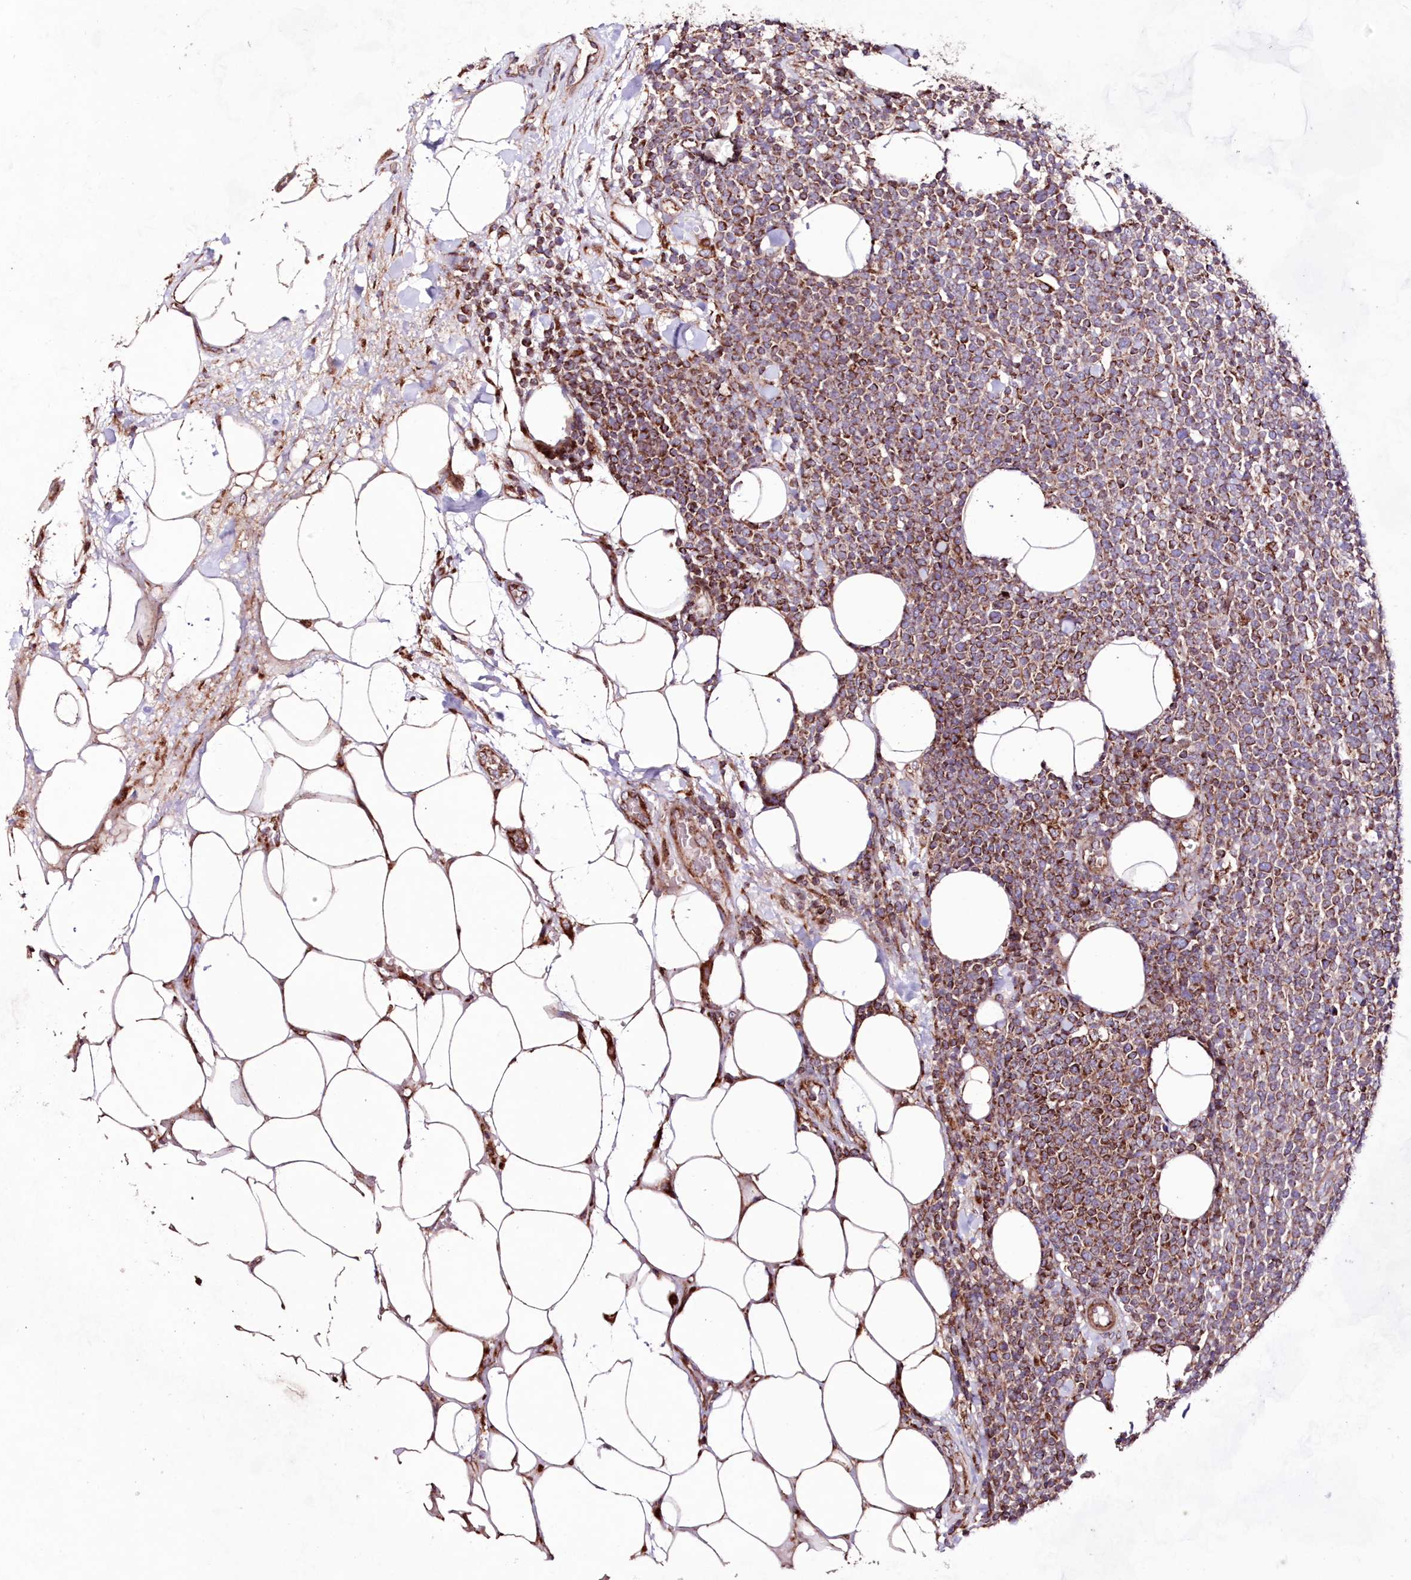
{"staining": {"intensity": "moderate", "quantity": ">75%", "location": "cytoplasmic/membranous"}, "tissue": "lymphoma", "cell_type": "Tumor cells", "image_type": "cancer", "snomed": [{"axis": "morphology", "description": "Malignant lymphoma, non-Hodgkin's type, High grade"}, {"axis": "topography", "description": "Lymph node"}], "caption": "Tumor cells display medium levels of moderate cytoplasmic/membranous staining in about >75% of cells in lymphoma. The staining was performed using DAB to visualize the protein expression in brown, while the nuclei were stained in blue with hematoxylin (Magnification: 20x).", "gene": "HADHB", "patient": {"sex": "male", "age": 61}}